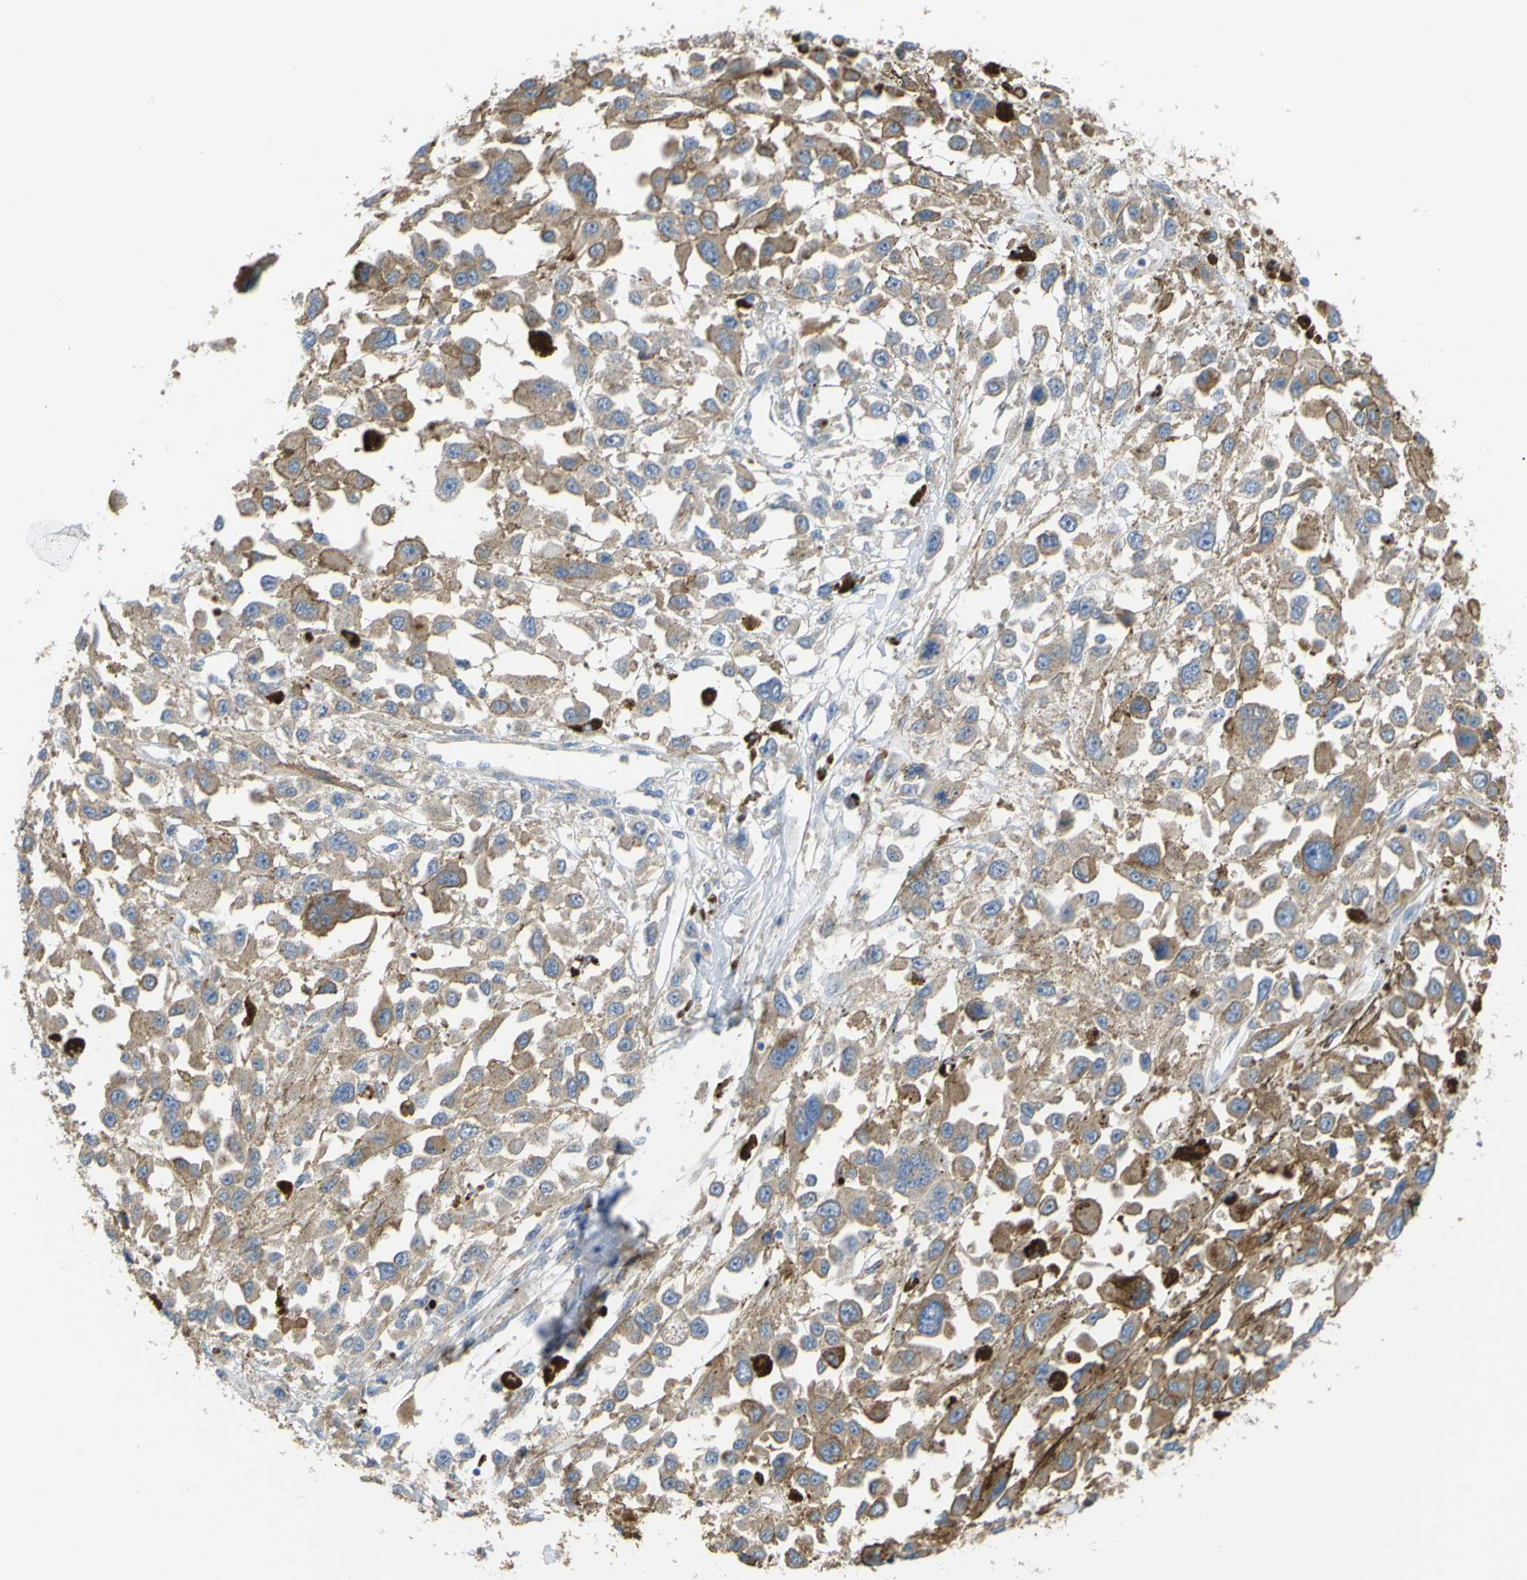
{"staining": {"intensity": "moderate", "quantity": ">75%", "location": "cytoplasmic/membranous"}, "tissue": "melanoma", "cell_type": "Tumor cells", "image_type": "cancer", "snomed": [{"axis": "morphology", "description": "Malignant melanoma, Metastatic site"}, {"axis": "topography", "description": "Lymph node"}], "caption": "The photomicrograph shows a brown stain indicating the presence of a protein in the cytoplasmic/membranous of tumor cells in malignant melanoma (metastatic site). The protein is shown in brown color, while the nuclei are stained blue.", "gene": "SYPL1", "patient": {"sex": "male", "age": 59}}